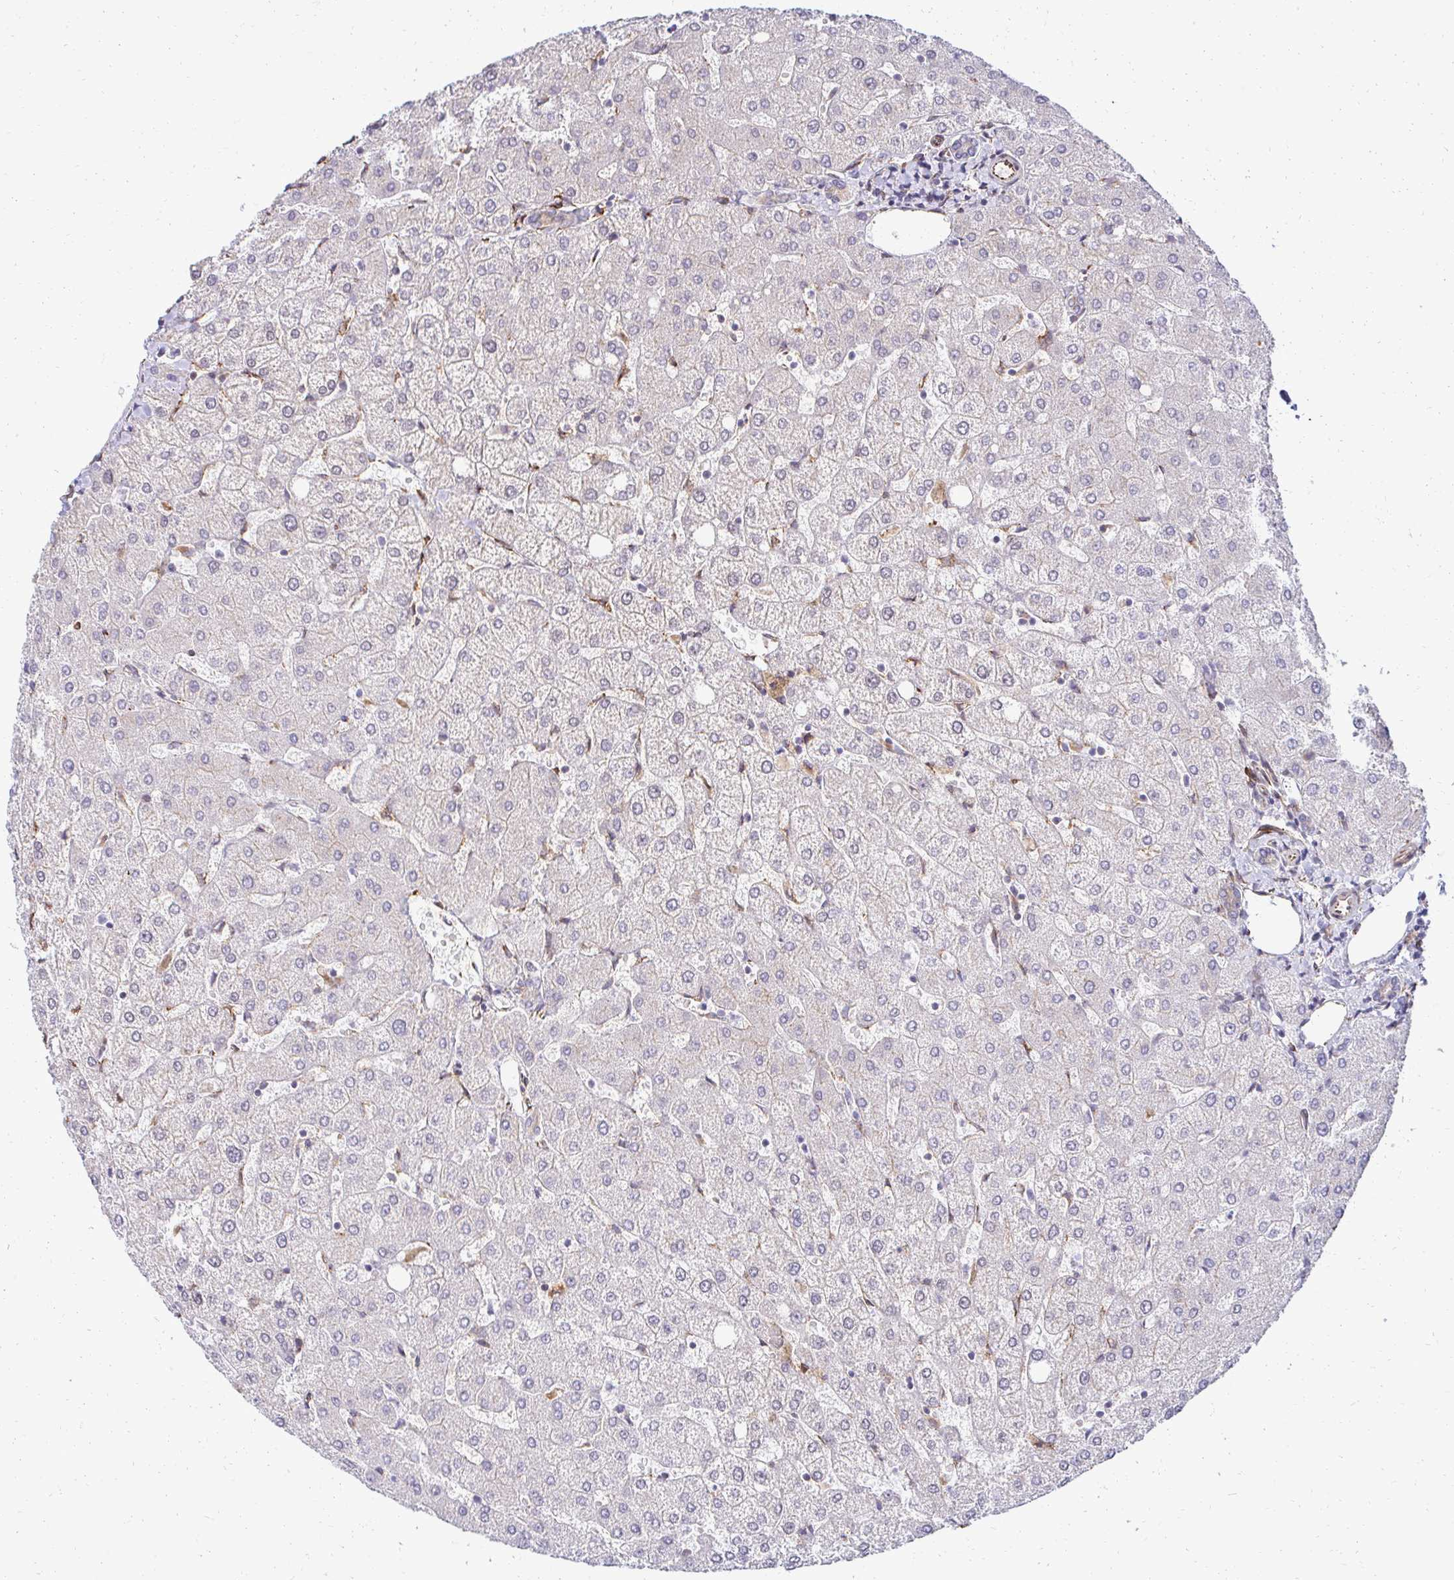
{"staining": {"intensity": "negative", "quantity": "none", "location": "none"}, "tissue": "liver", "cell_type": "Cholangiocytes", "image_type": "normal", "snomed": [{"axis": "morphology", "description": "Normal tissue, NOS"}, {"axis": "topography", "description": "Liver"}], "caption": "Immunohistochemistry of normal human liver reveals no positivity in cholangiocytes.", "gene": "HPS1", "patient": {"sex": "female", "age": 54}}